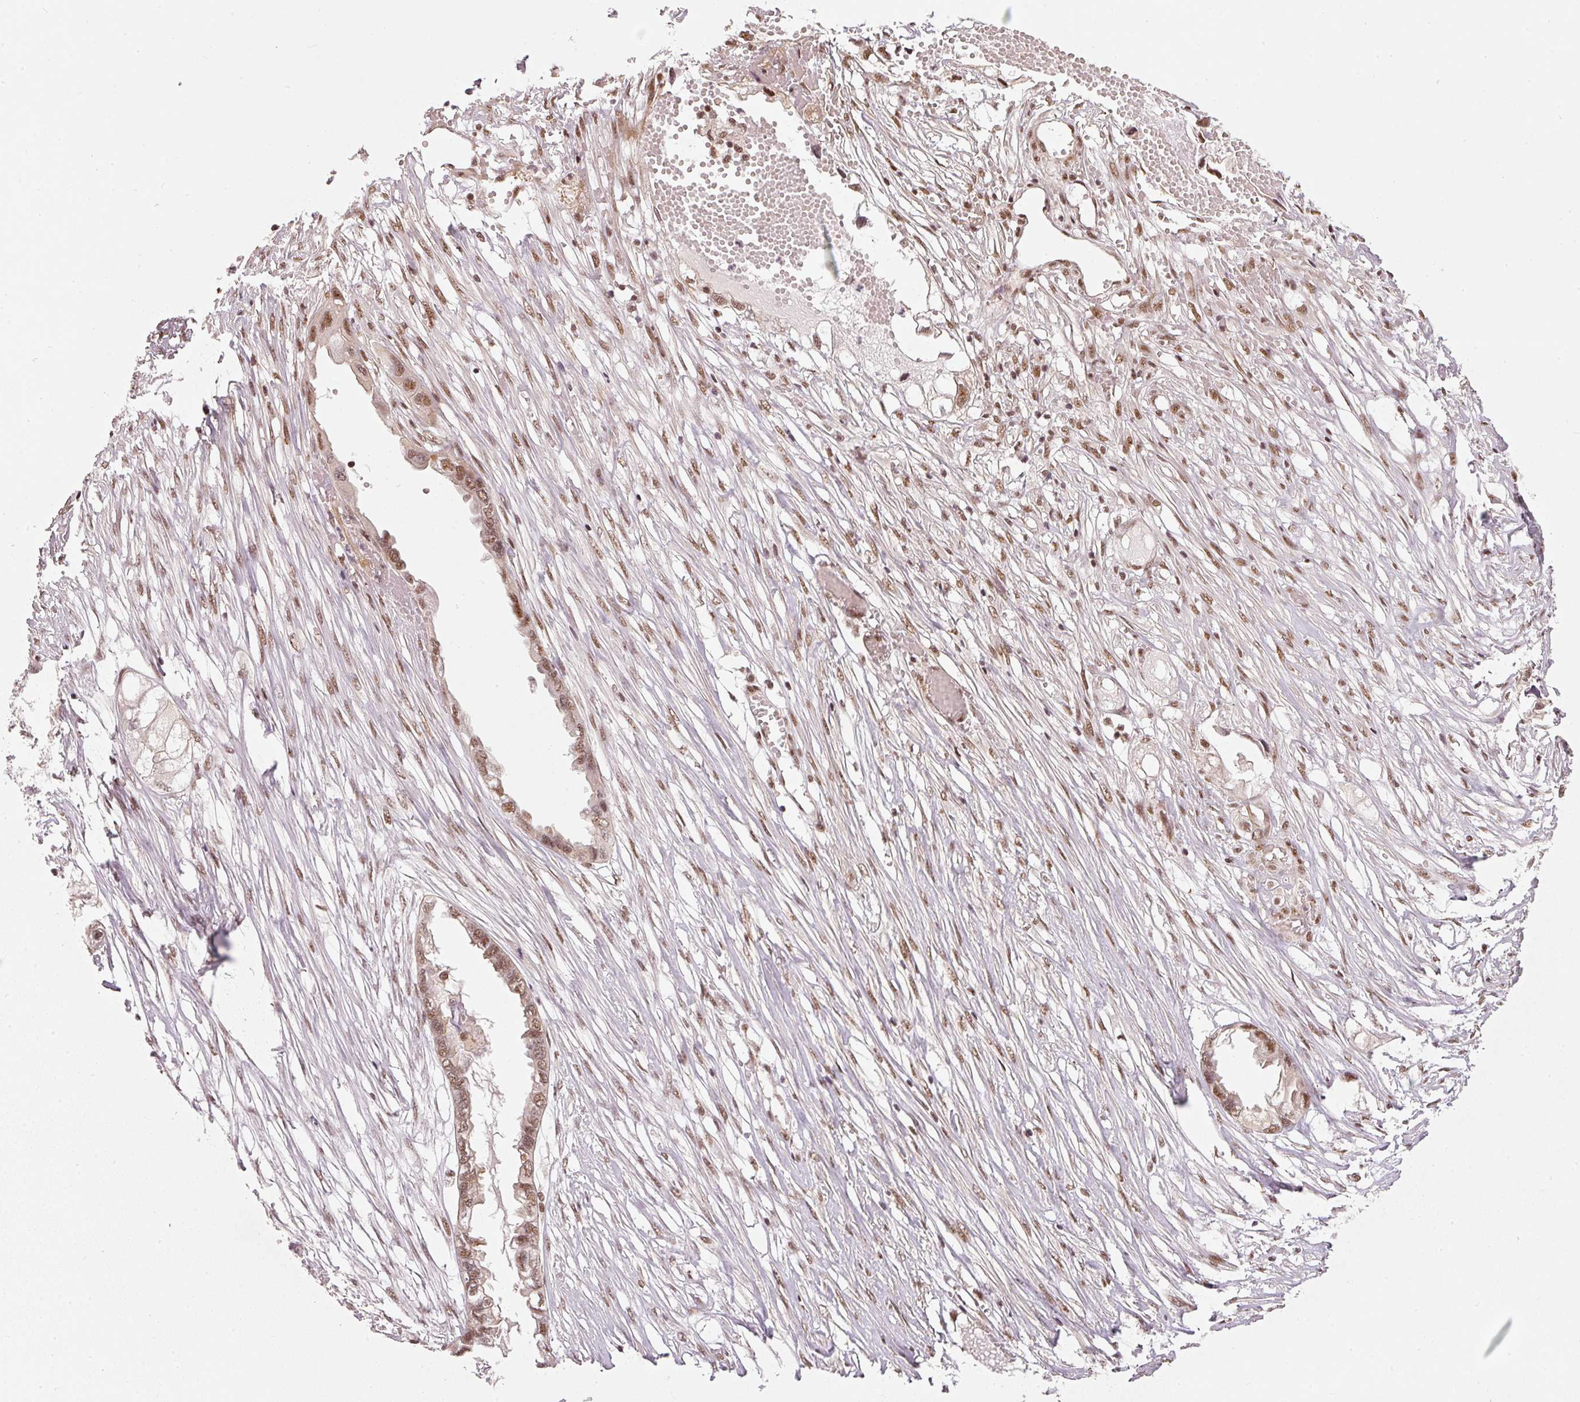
{"staining": {"intensity": "moderate", "quantity": ">75%", "location": "nuclear"}, "tissue": "endometrial cancer", "cell_type": "Tumor cells", "image_type": "cancer", "snomed": [{"axis": "morphology", "description": "Adenocarcinoma, NOS"}, {"axis": "morphology", "description": "Adenocarcinoma, metastatic, NOS"}, {"axis": "topography", "description": "Adipose tissue"}, {"axis": "topography", "description": "Endometrium"}], "caption": "Immunohistochemistry (DAB (3,3'-diaminobenzidine)) staining of endometrial metastatic adenocarcinoma demonstrates moderate nuclear protein positivity in approximately >75% of tumor cells.", "gene": "THOC6", "patient": {"sex": "female", "age": 67}}